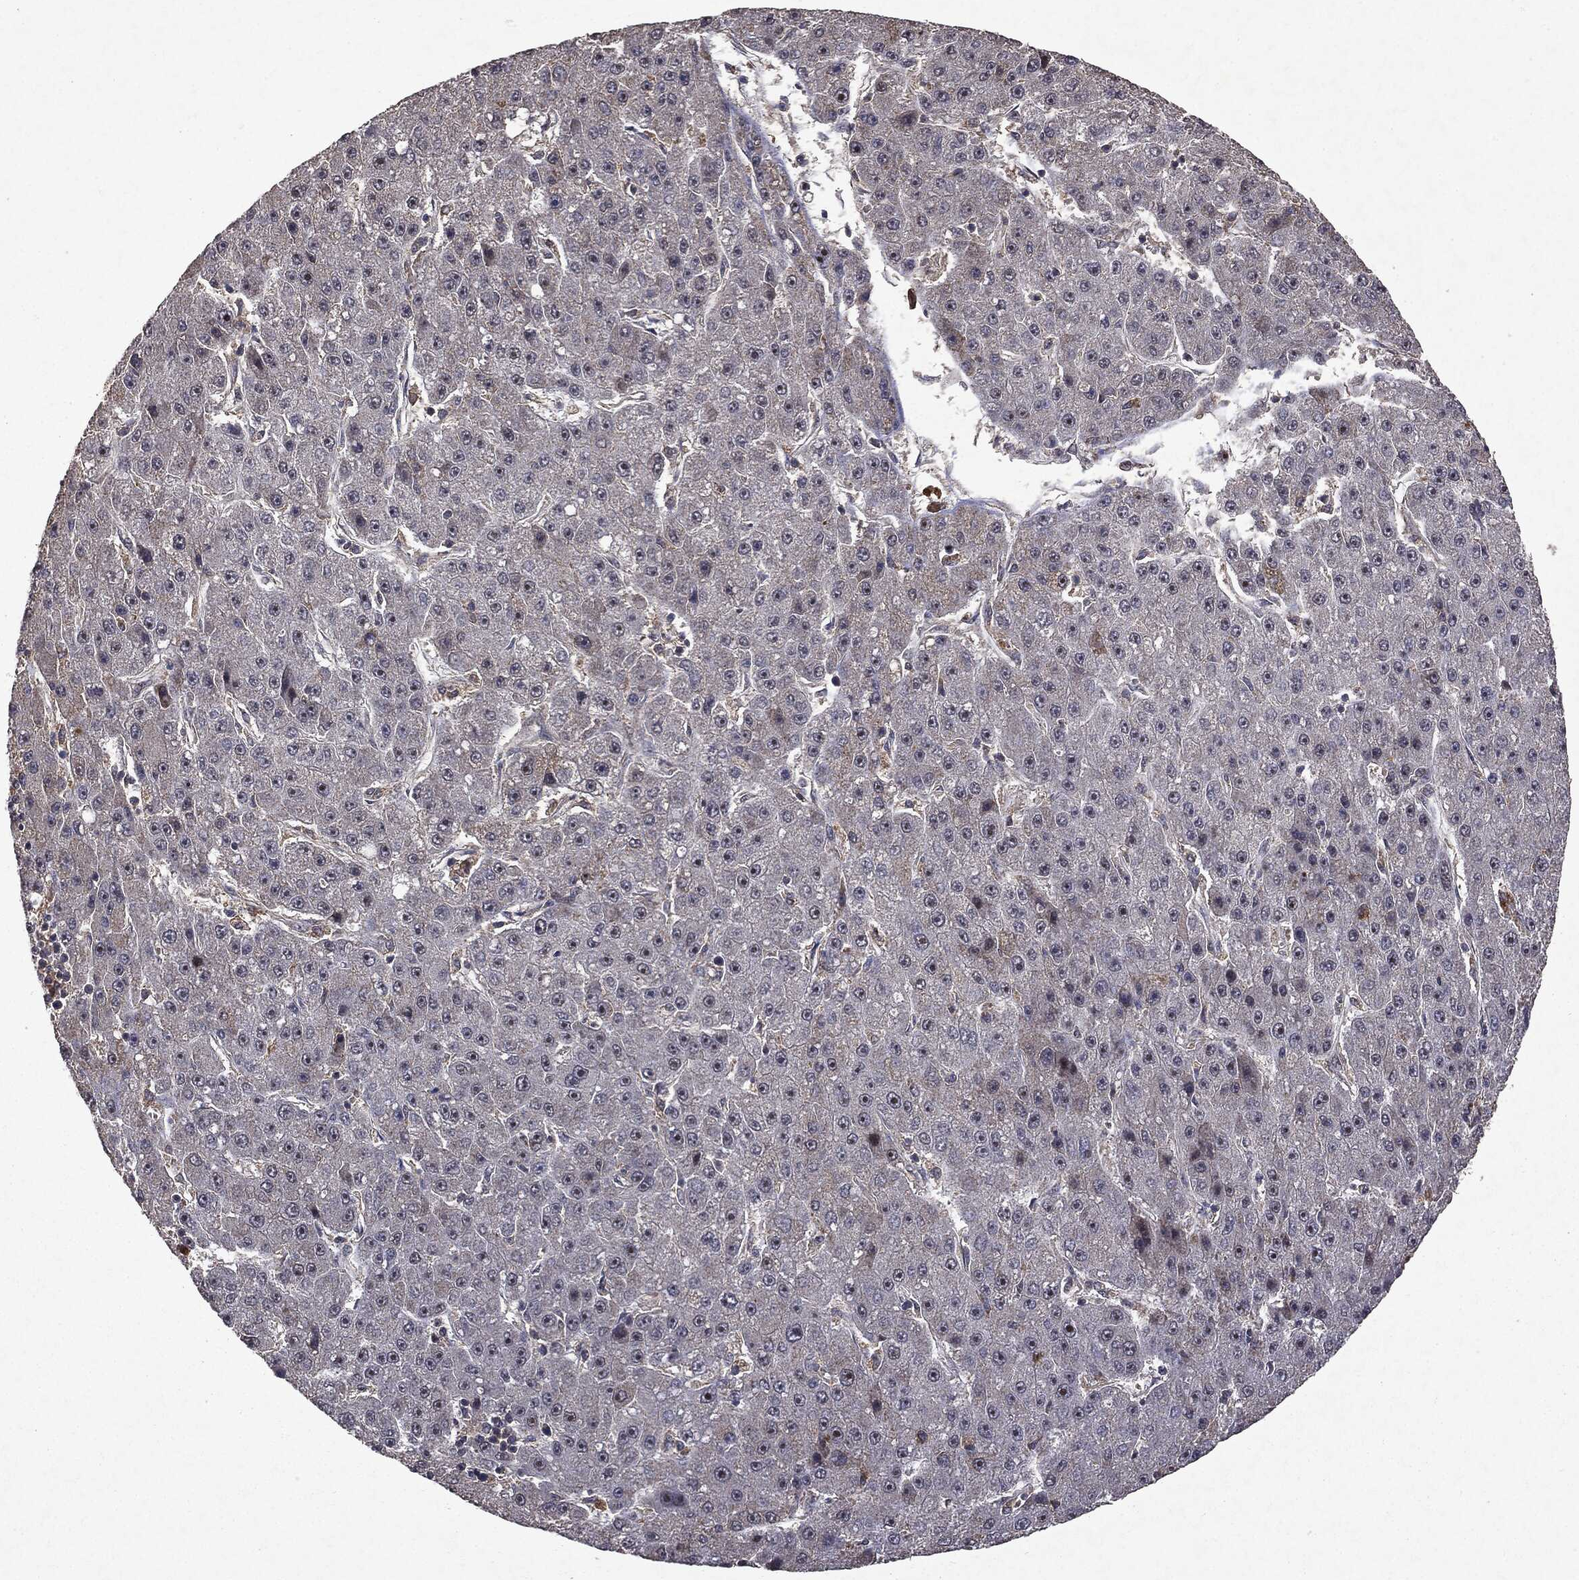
{"staining": {"intensity": "negative", "quantity": "none", "location": "none"}, "tissue": "liver cancer", "cell_type": "Tumor cells", "image_type": "cancer", "snomed": [{"axis": "morphology", "description": "Carcinoma, Hepatocellular, NOS"}, {"axis": "topography", "description": "Liver"}], "caption": "Tumor cells show no significant protein staining in liver cancer.", "gene": "PTEN", "patient": {"sex": "male", "age": 67}}